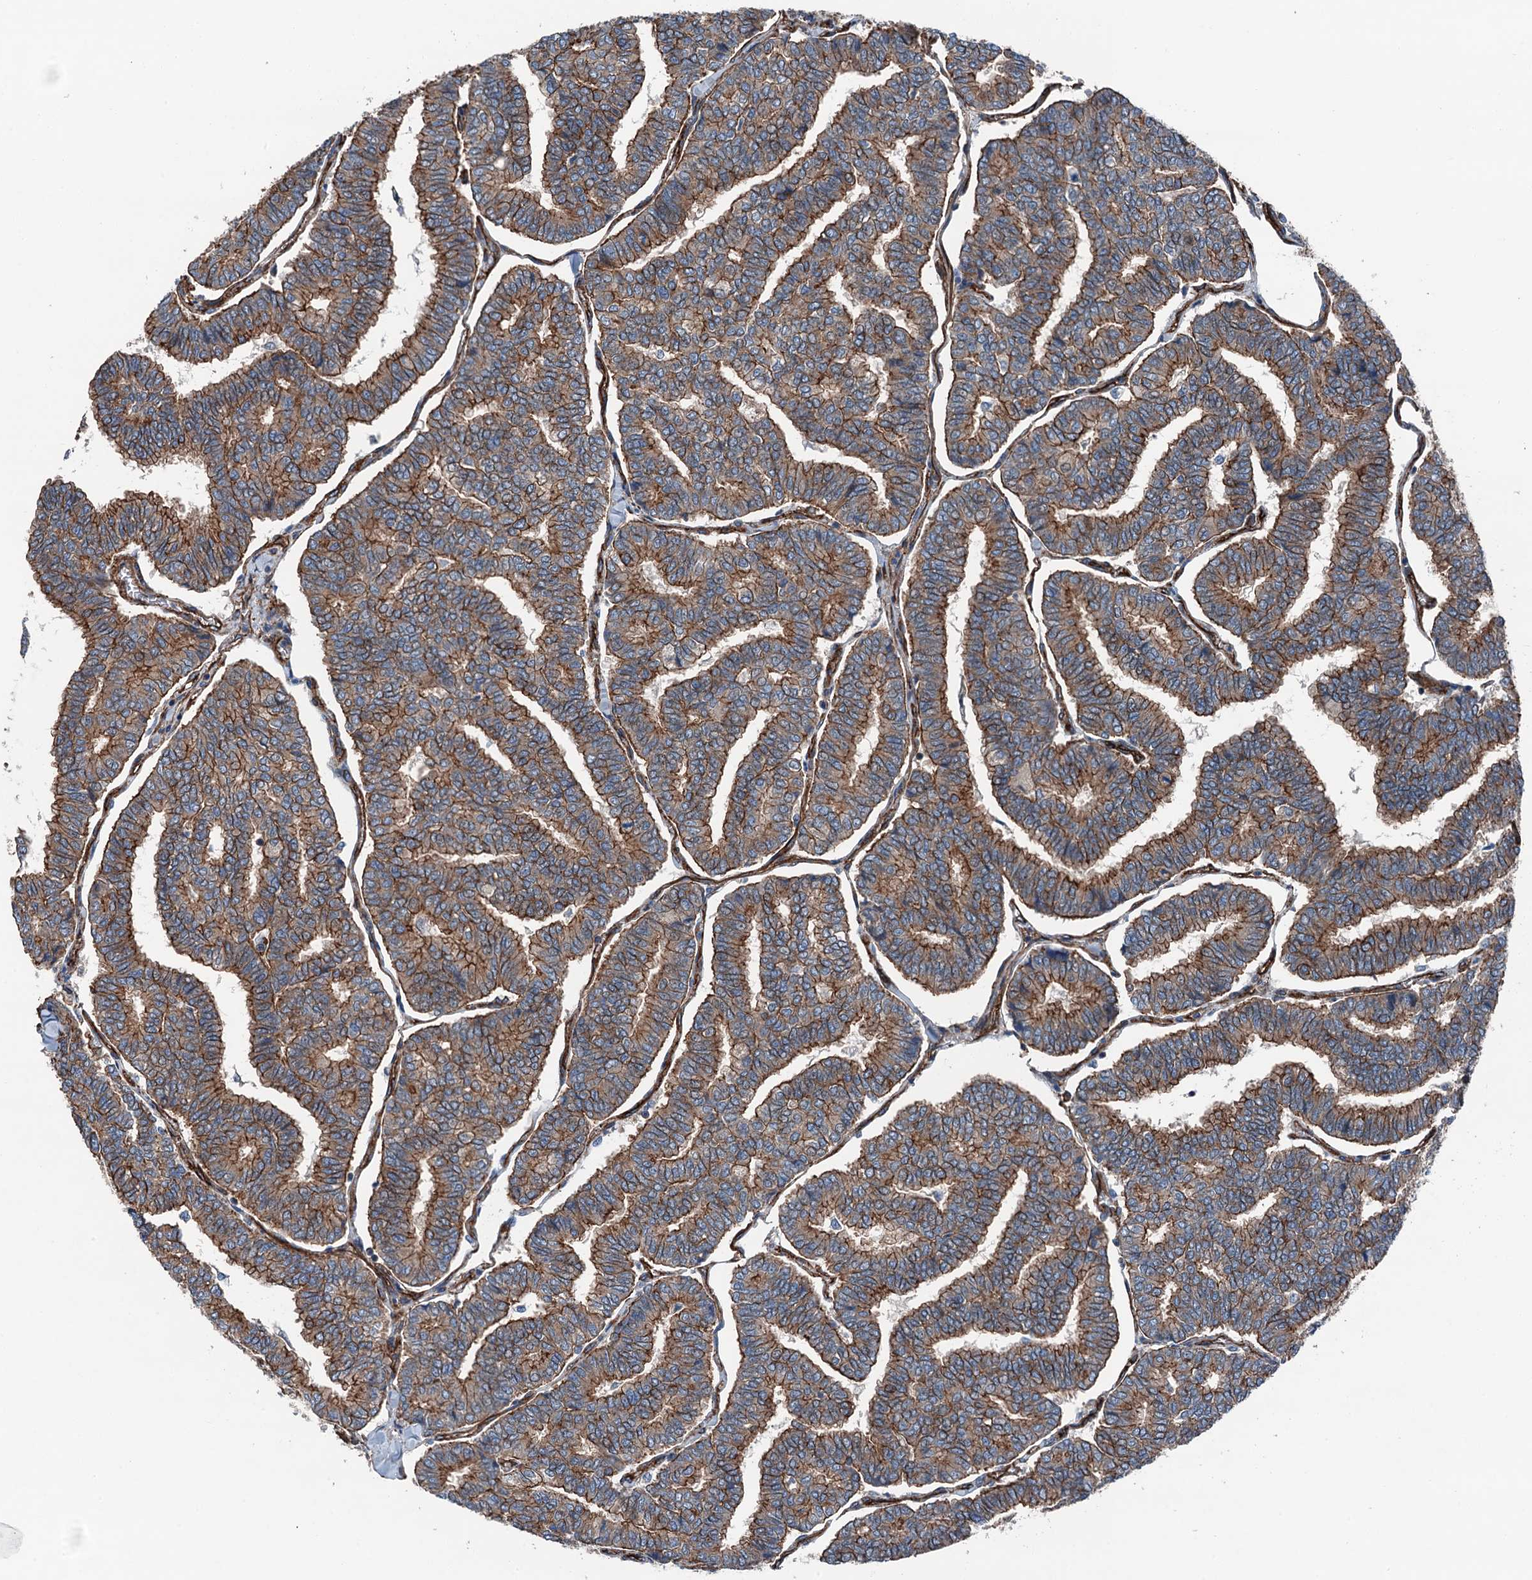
{"staining": {"intensity": "strong", "quantity": ">75%", "location": "cytoplasmic/membranous"}, "tissue": "thyroid cancer", "cell_type": "Tumor cells", "image_type": "cancer", "snomed": [{"axis": "morphology", "description": "Papillary adenocarcinoma, NOS"}, {"axis": "topography", "description": "Thyroid gland"}], "caption": "Thyroid cancer stained with a brown dye demonstrates strong cytoplasmic/membranous positive expression in approximately >75% of tumor cells.", "gene": "NMRAL1", "patient": {"sex": "female", "age": 35}}